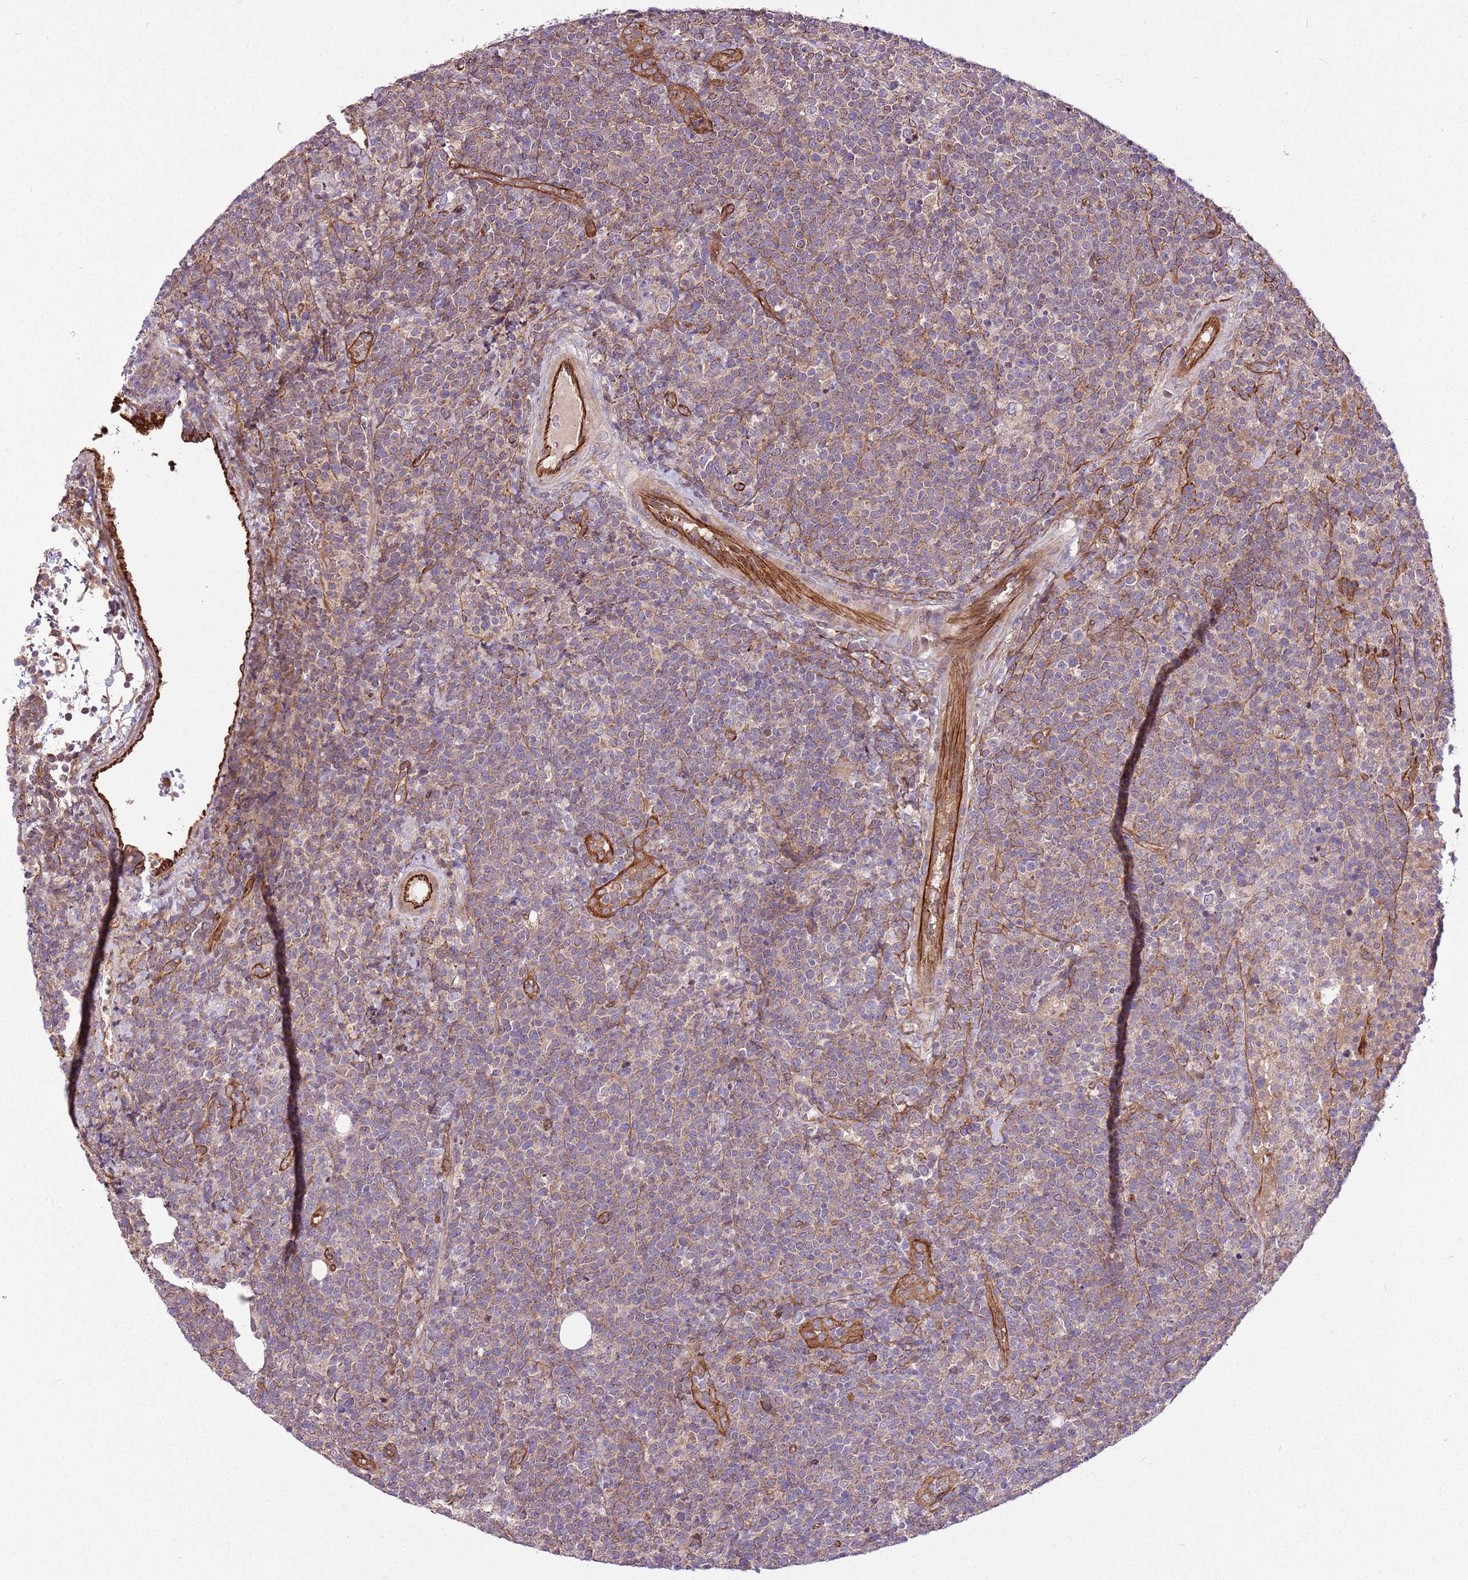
{"staining": {"intensity": "weak", "quantity": ">75%", "location": "cytoplasmic/membranous"}, "tissue": "lymphoma", "cell_type": "Tumor cells", "image_type": "cancer", "snomed": [{"axis": "morphology", "description": "Malignant lymphoma, non-Hodgkin's type, High grade"}, {"axis": "topography", "description": "Lymph node"}], "caption": "Lymphoma stained for a protein (brown) demonstrates weak cytoplasmic/membranous positive staining in about >75% of tumor cells.", "gene": "ZNF827", "patient": {"sex": "male", "age": 61}}